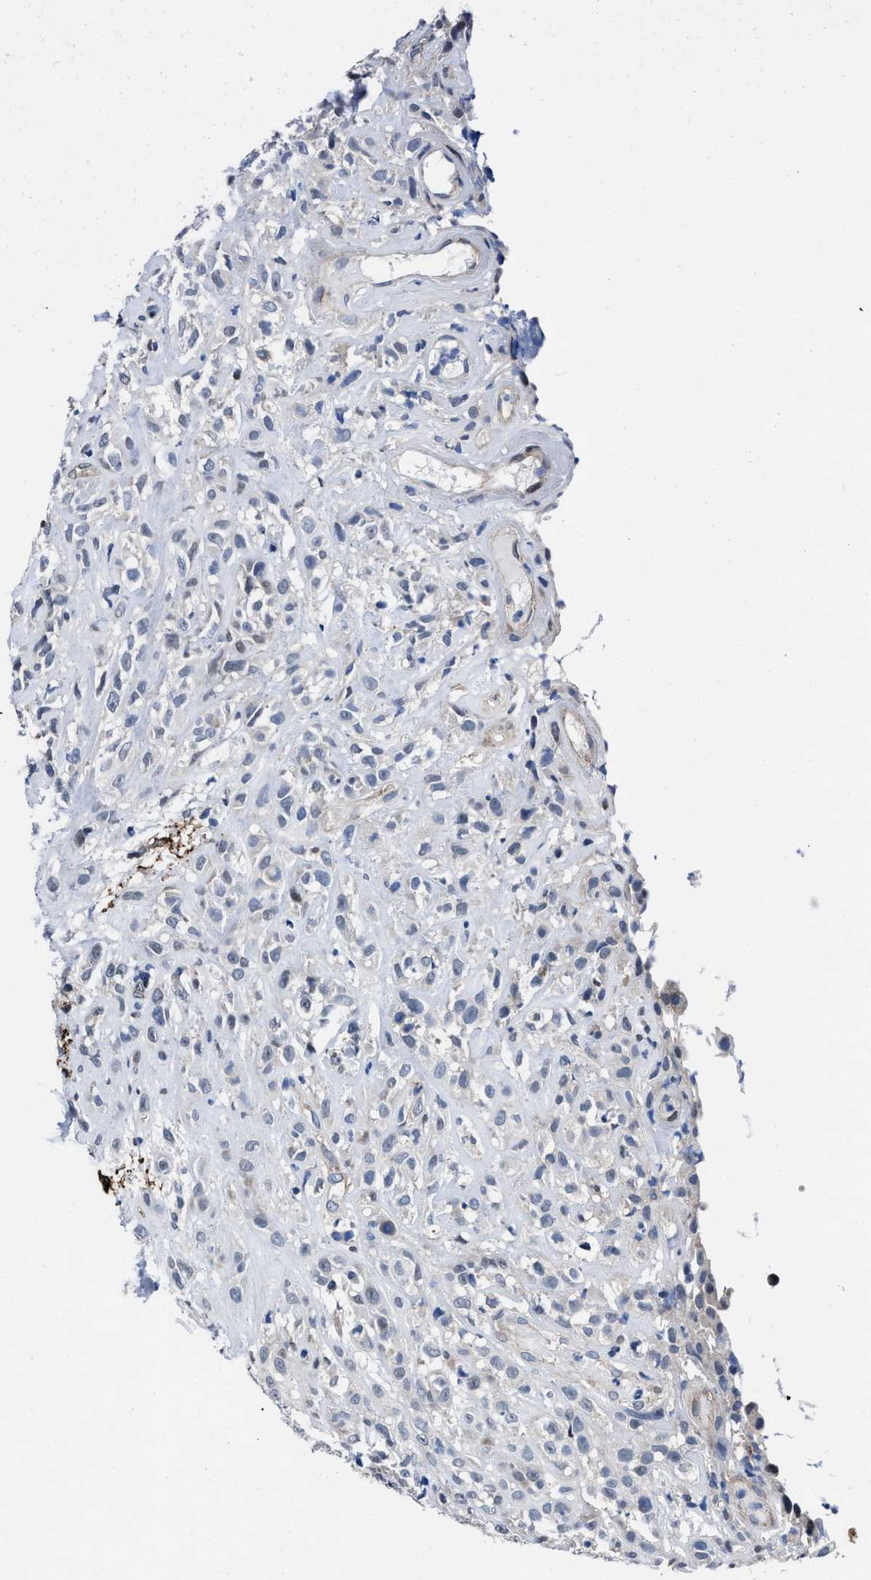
{"staining": {"intensity": "negative", "quantity": "none", "location": "none"}, "tissue": "head and neck cancer", "cell_type": "Tumor cells", "image_type": "cancer", "snomed": [{"axis": "morphology", "description": "Normal tissue, NOS"}, {"axis": "morphology", "description": "Squamous cell carcinoma, NOS"}, {"axis": "topography", "description": "Cartilage tissue"}, {"axis": "topography", "description": "Head-Neck"}], "caption": "Human head and neck cancer stained for a protein using immunohistochemistry (IHC) demonstrates no staining in tumor cells.", "gene": "MARCKSL1", "patient": {"sex": "male", "age": 62}}